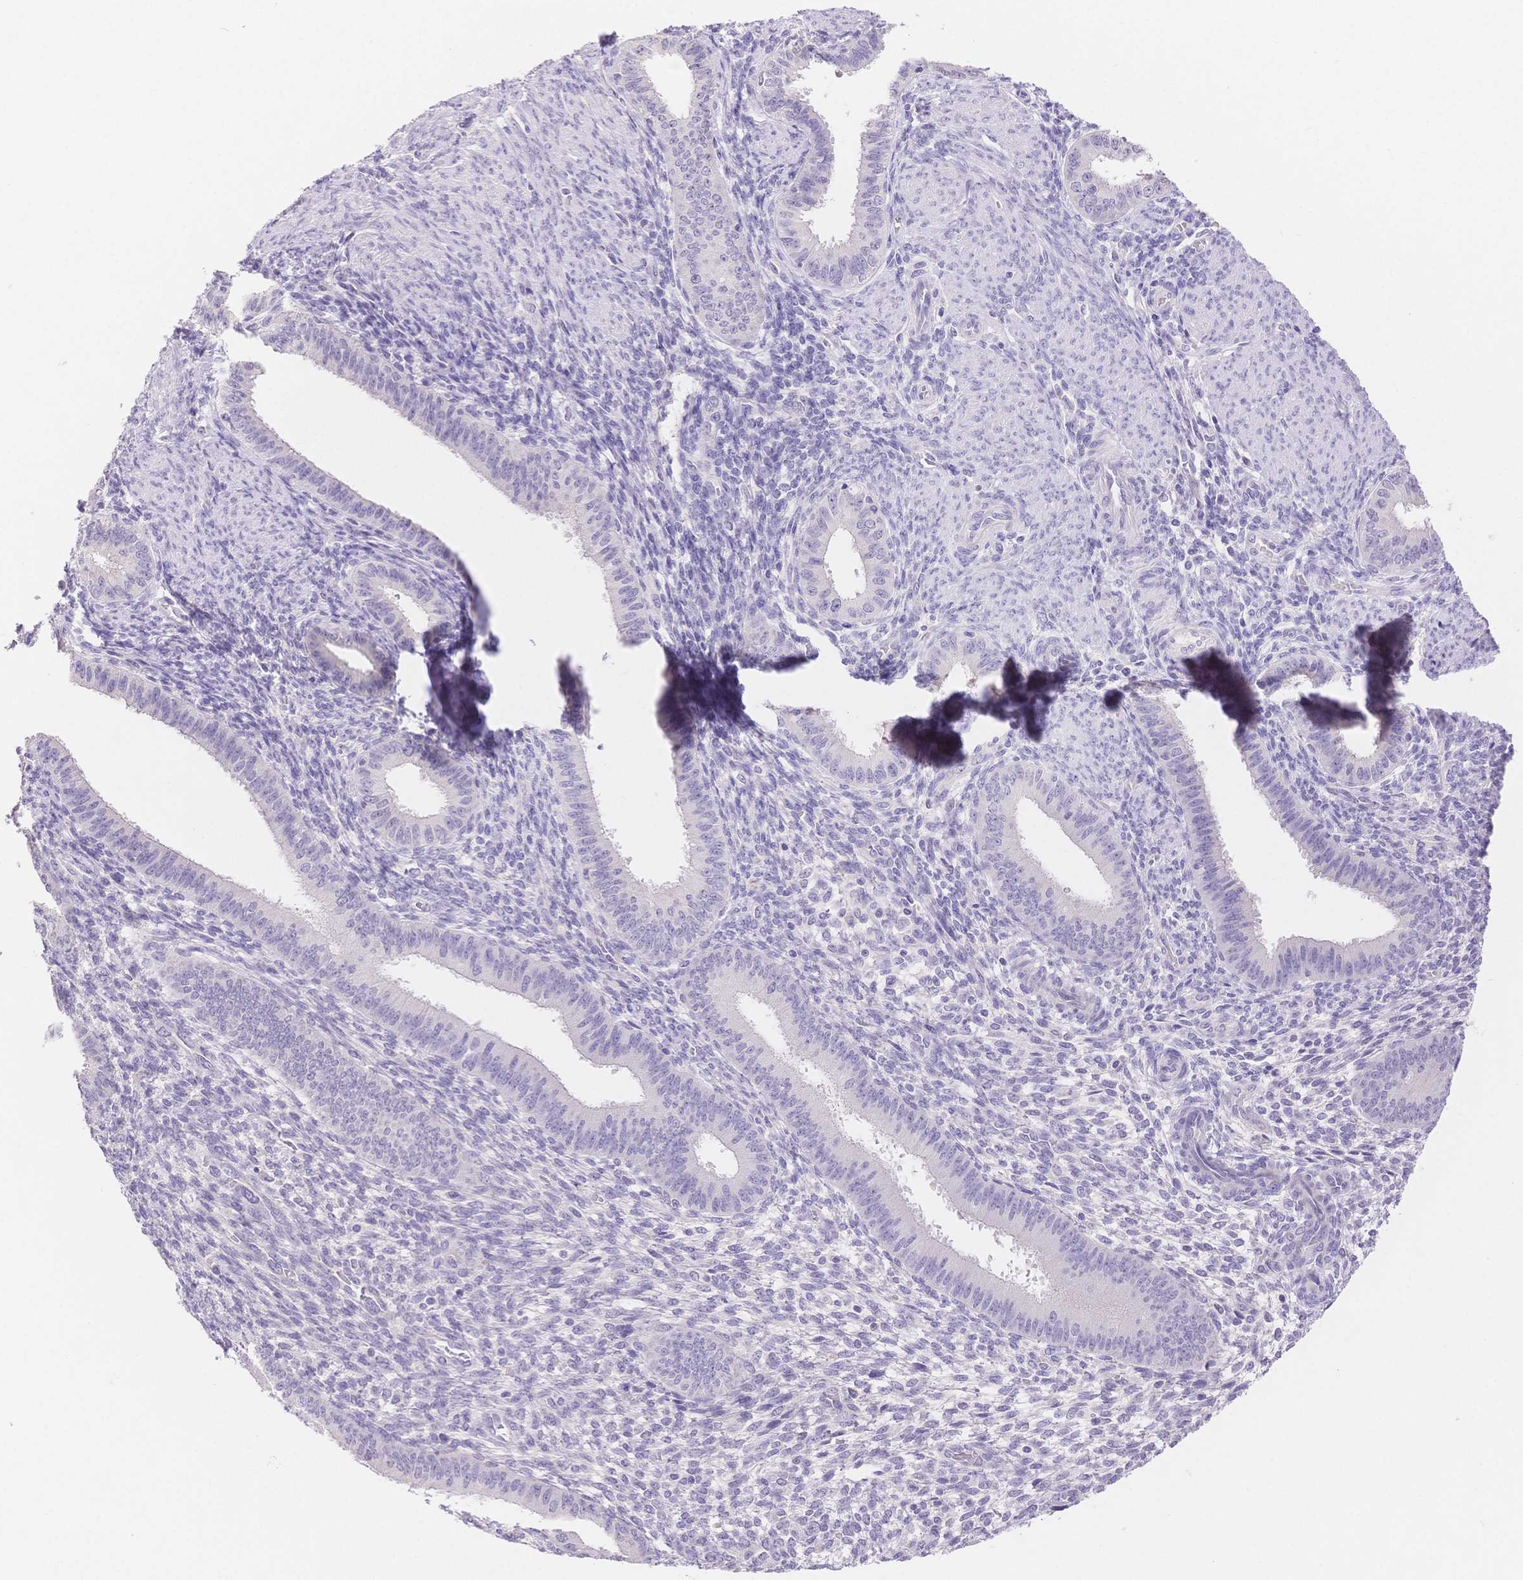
{"staining": {"intensity": "negative", "quantity": "none", "location": "none"}, "tissue": "endometrium", "cell_type": "Cells in endometrial stroma", "image_type": "normal", "snomed": [{"axis": "morphology", "description": "Normal tissue, NOS"}, {"axis": "topography", "description": "Endometrium"}], "caption": "Cells in endometrial stroma are negative for protein expression in benign human endometrium. (Immunohistochemistry (ihc), brightfield microscopy, high magnification).", "gene": "MYOM1", "patient": {"sex": "female", "age": 39}}